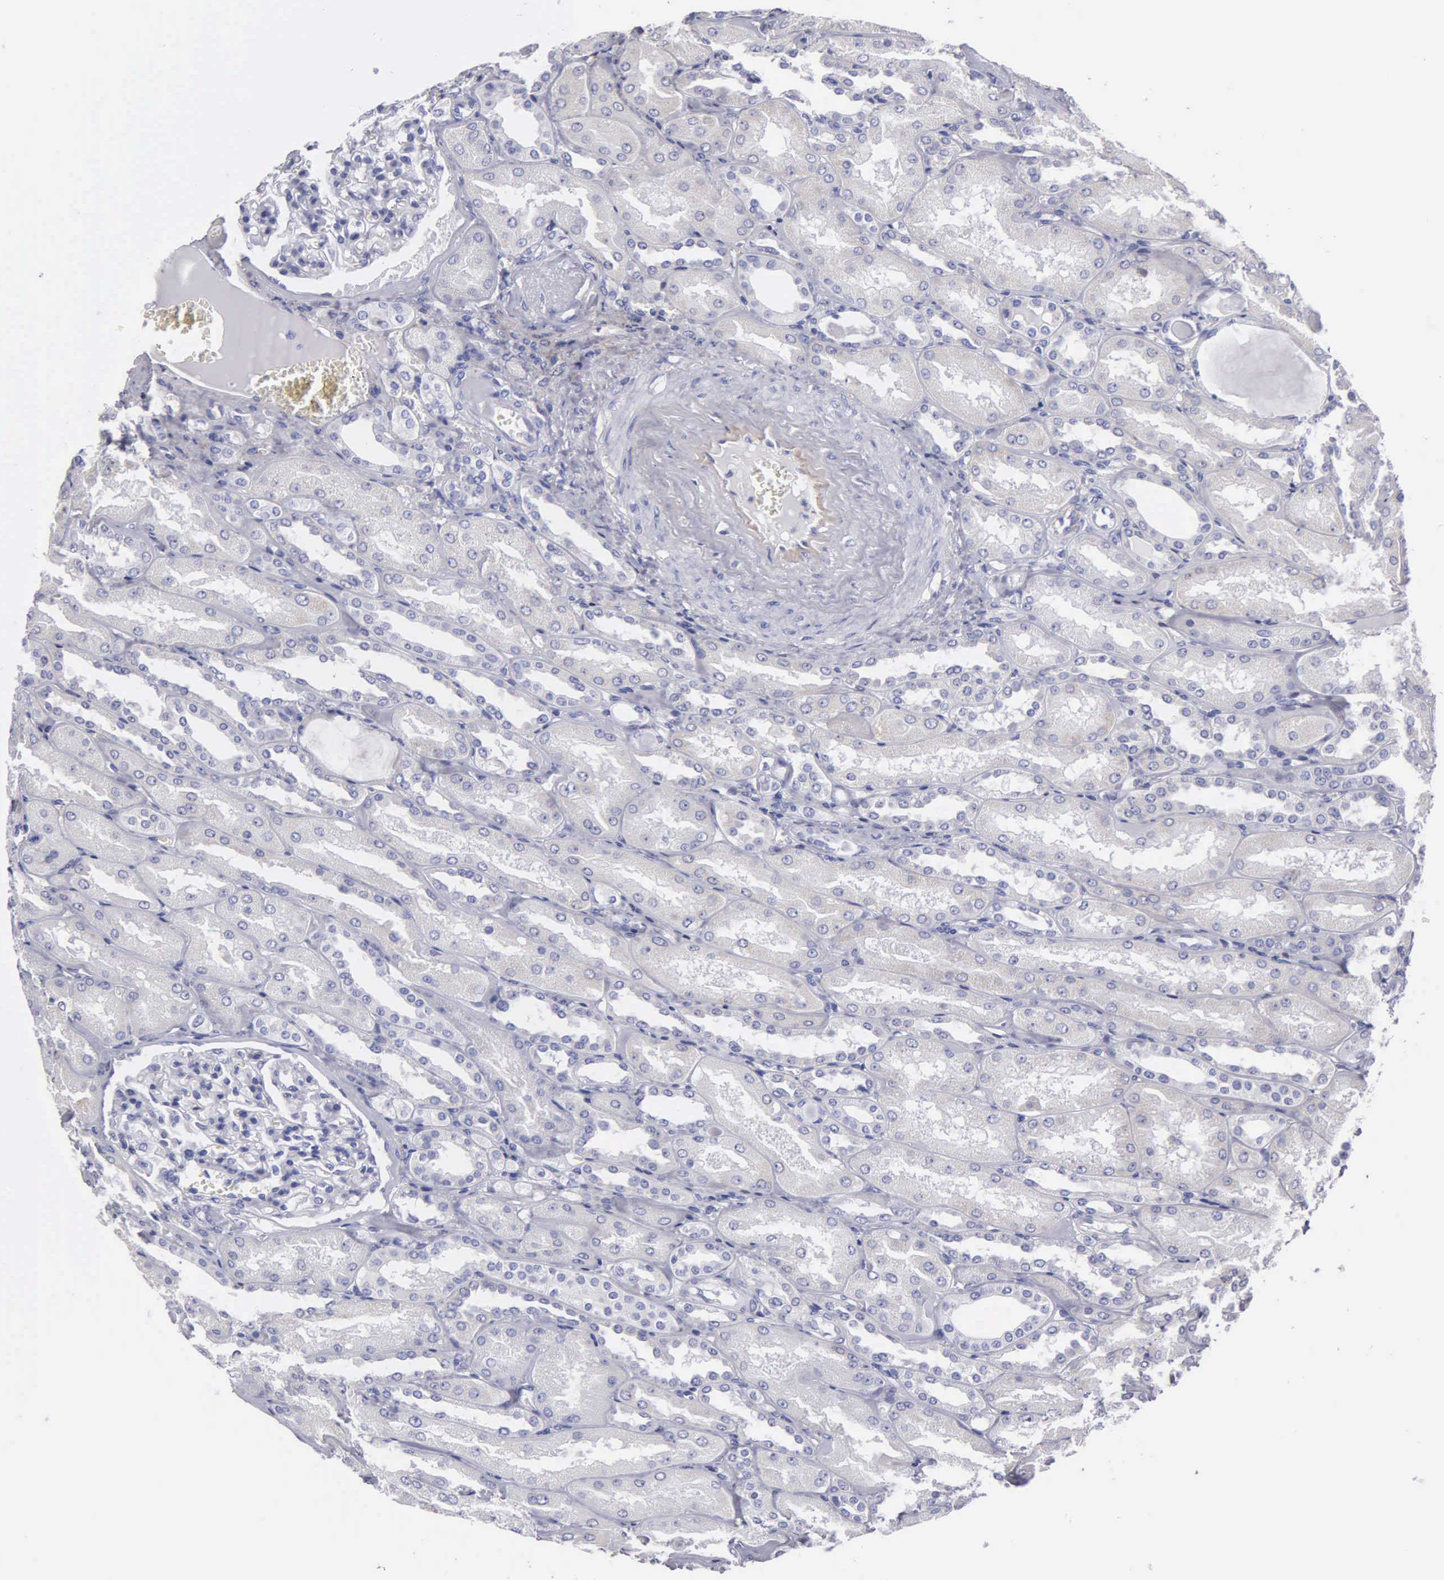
{"staining": {"intensity": "negative", "quantity": "none", "location": "none"}, "tissue": "kidney", "cell_type": "Cells in glomeruli", "image_type": "normal", "snomed": [{"axis": "morphology", "description": "Normal tissue, NOS"}, {"axis": "topography", "description": "Kidney"}], "caption": "The immunohistochemistry micrograph has no significant staining in cells in glomeruli of kidney.", "gene": "FBLN5", "patient": {"sex": "male", "age": 61}}